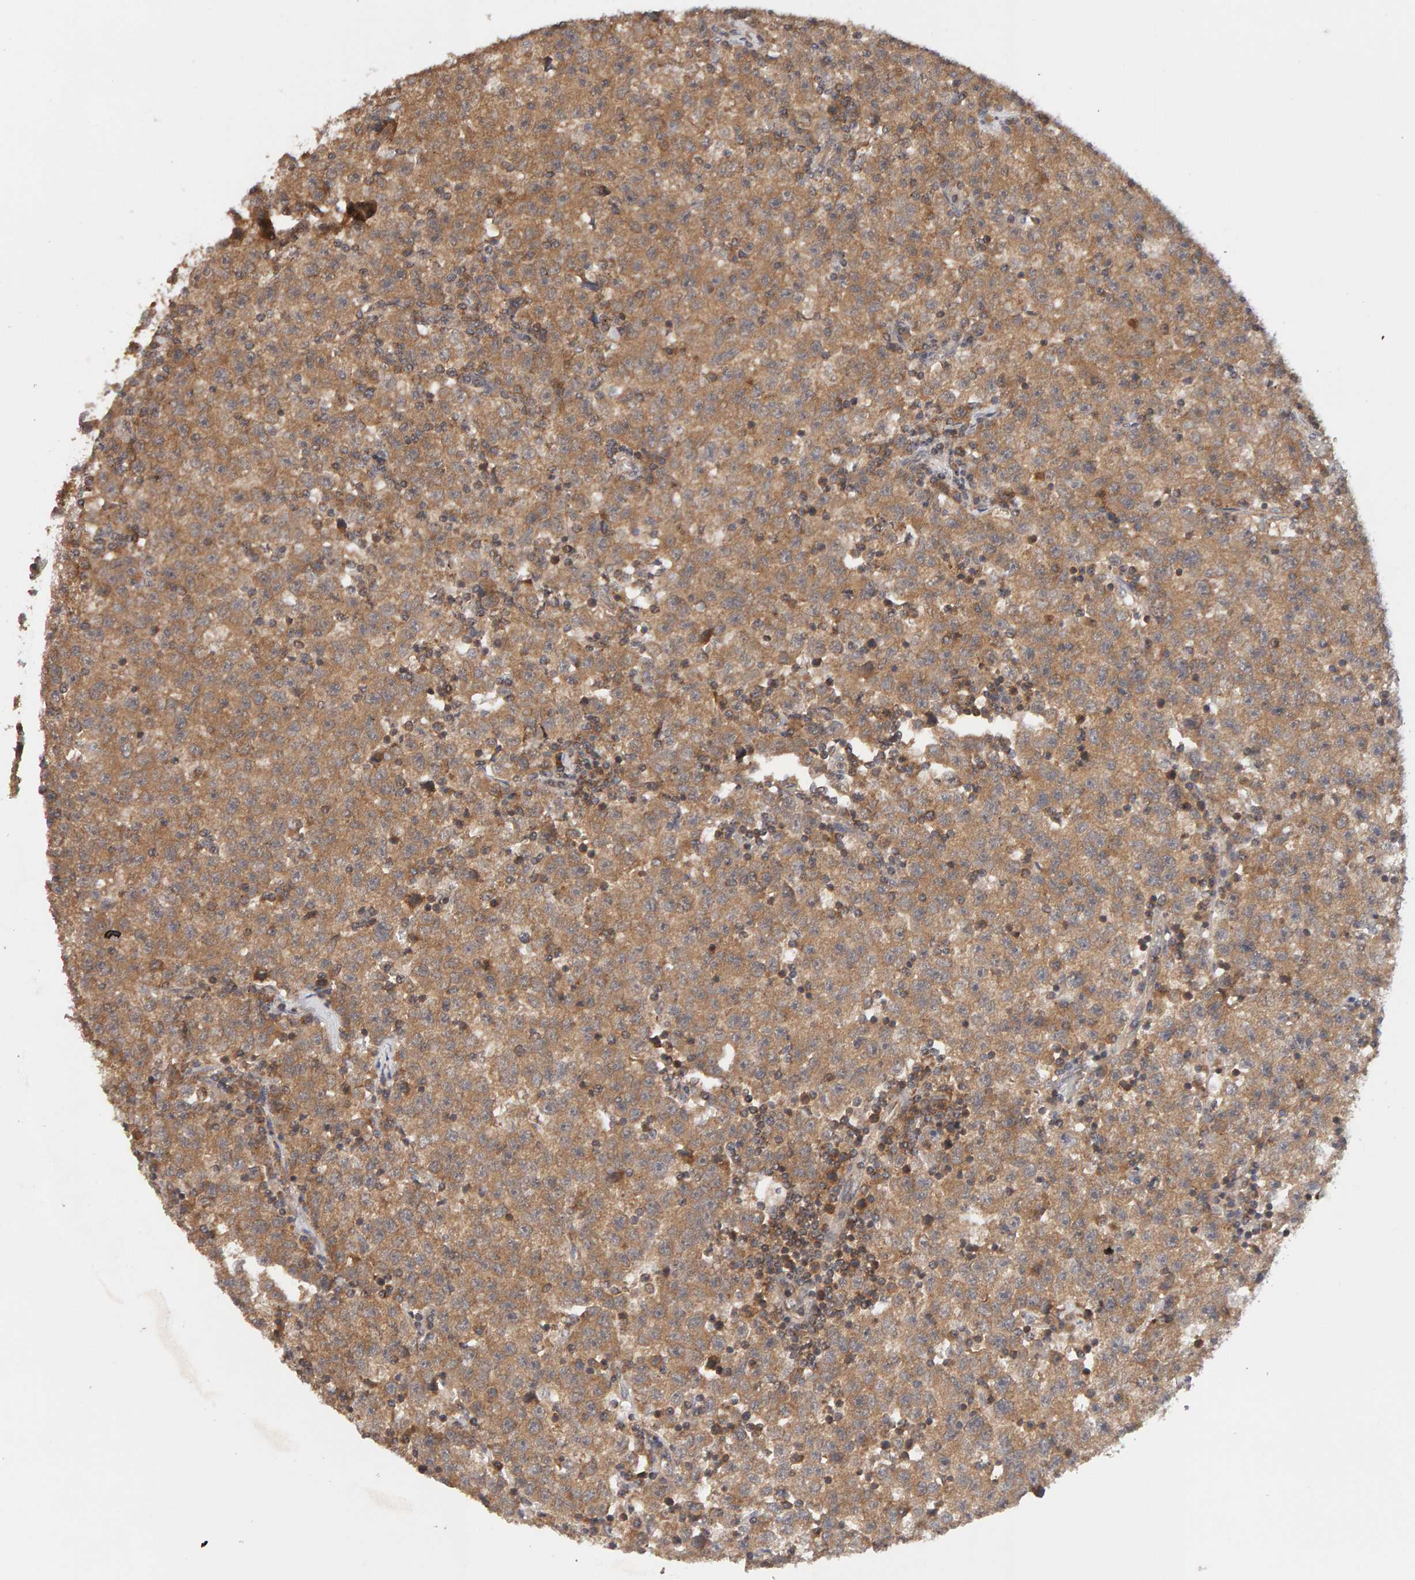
{"staining": {"intensity": "moderate", "quantity": ">75%", "location": "cytoplasmic/membranous"}, "tissue": "testis cancer", "cell_type": "Tumor cells", "image_type": "cancer", "snomed": [{"axis": "morphology", "description": "Seminoma, NOS"}, {"axis": "topography", "description": "Testis"}], "caption": "IHC staining of testis cancer, which reveals medium levels of moderate cytoplasmic/membranous staining in approximately >75% of tumor cells indicating moderate cytoplasmic/membranous protein positivity. The staining was performed using DAB (3,3'-diaminobenzidine) (brown) for protein detection and nuclei were counterstained in hematoxylin (blue).", "gene": "DNAJC7", "patient": {"sex": "male", "age": 22}}